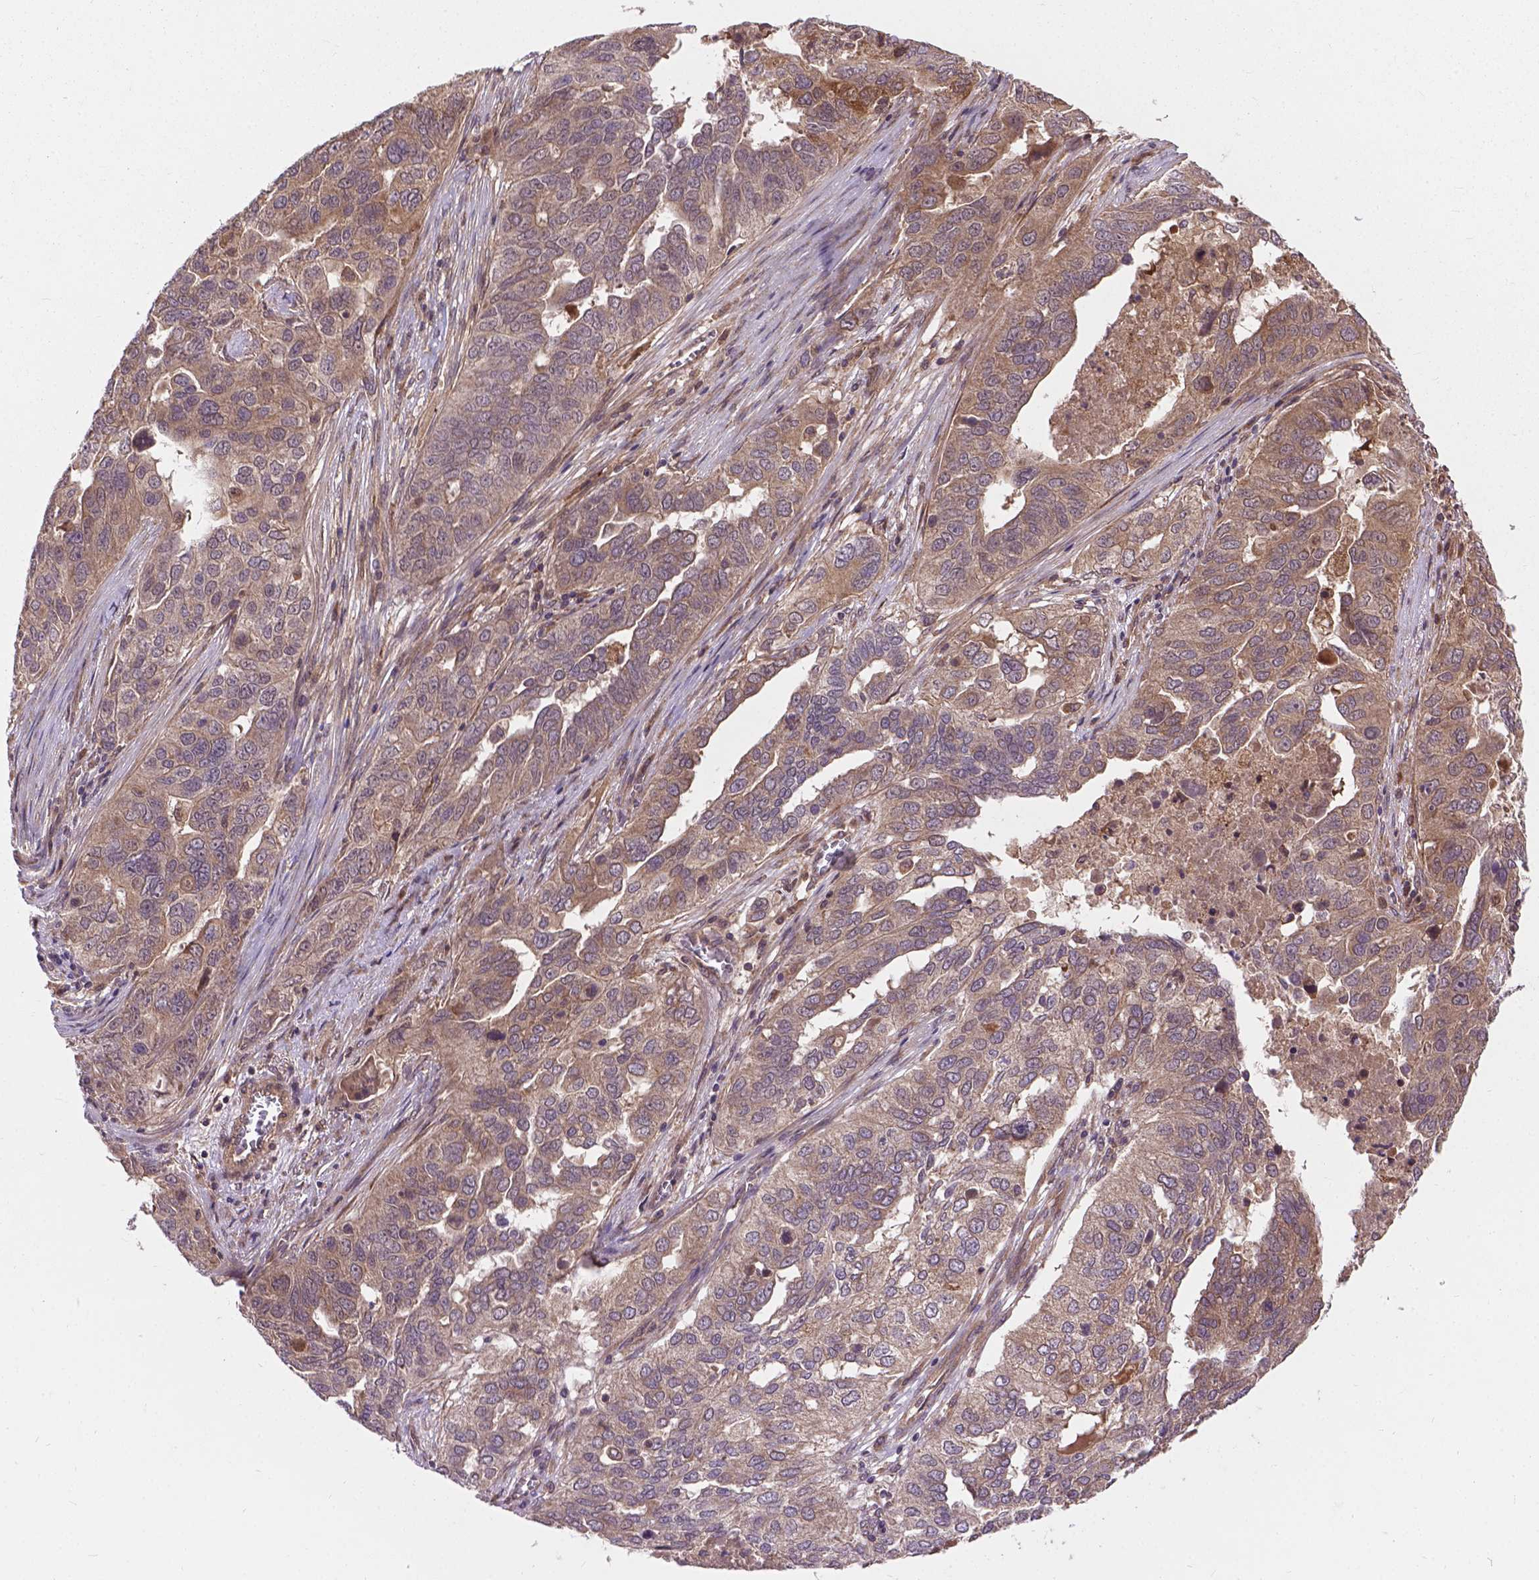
{"staining": {"intensity": "moderate", "quantity": ">75%", "location": "cytoplasmic/membranous"}, "tissue": "ovarian cancer", "cell_type": "Tumor cells", "image_type": "cancer", "snomed": [{"axis": "morphology", "description": "Carcinoma, endometroid"}, {"axis": "topography", "description": "Soft tissue"}, {"axis": "topography", "description": "Ovary"}], "caption": "The histopathology image demonstrates a brown stain indicating the presence of a protein in the cytoplasmic/membranous of tumor cells in ovarian cancer.", "gene": "ZNF616", "patient": {"sex": "female", "age": 52}}